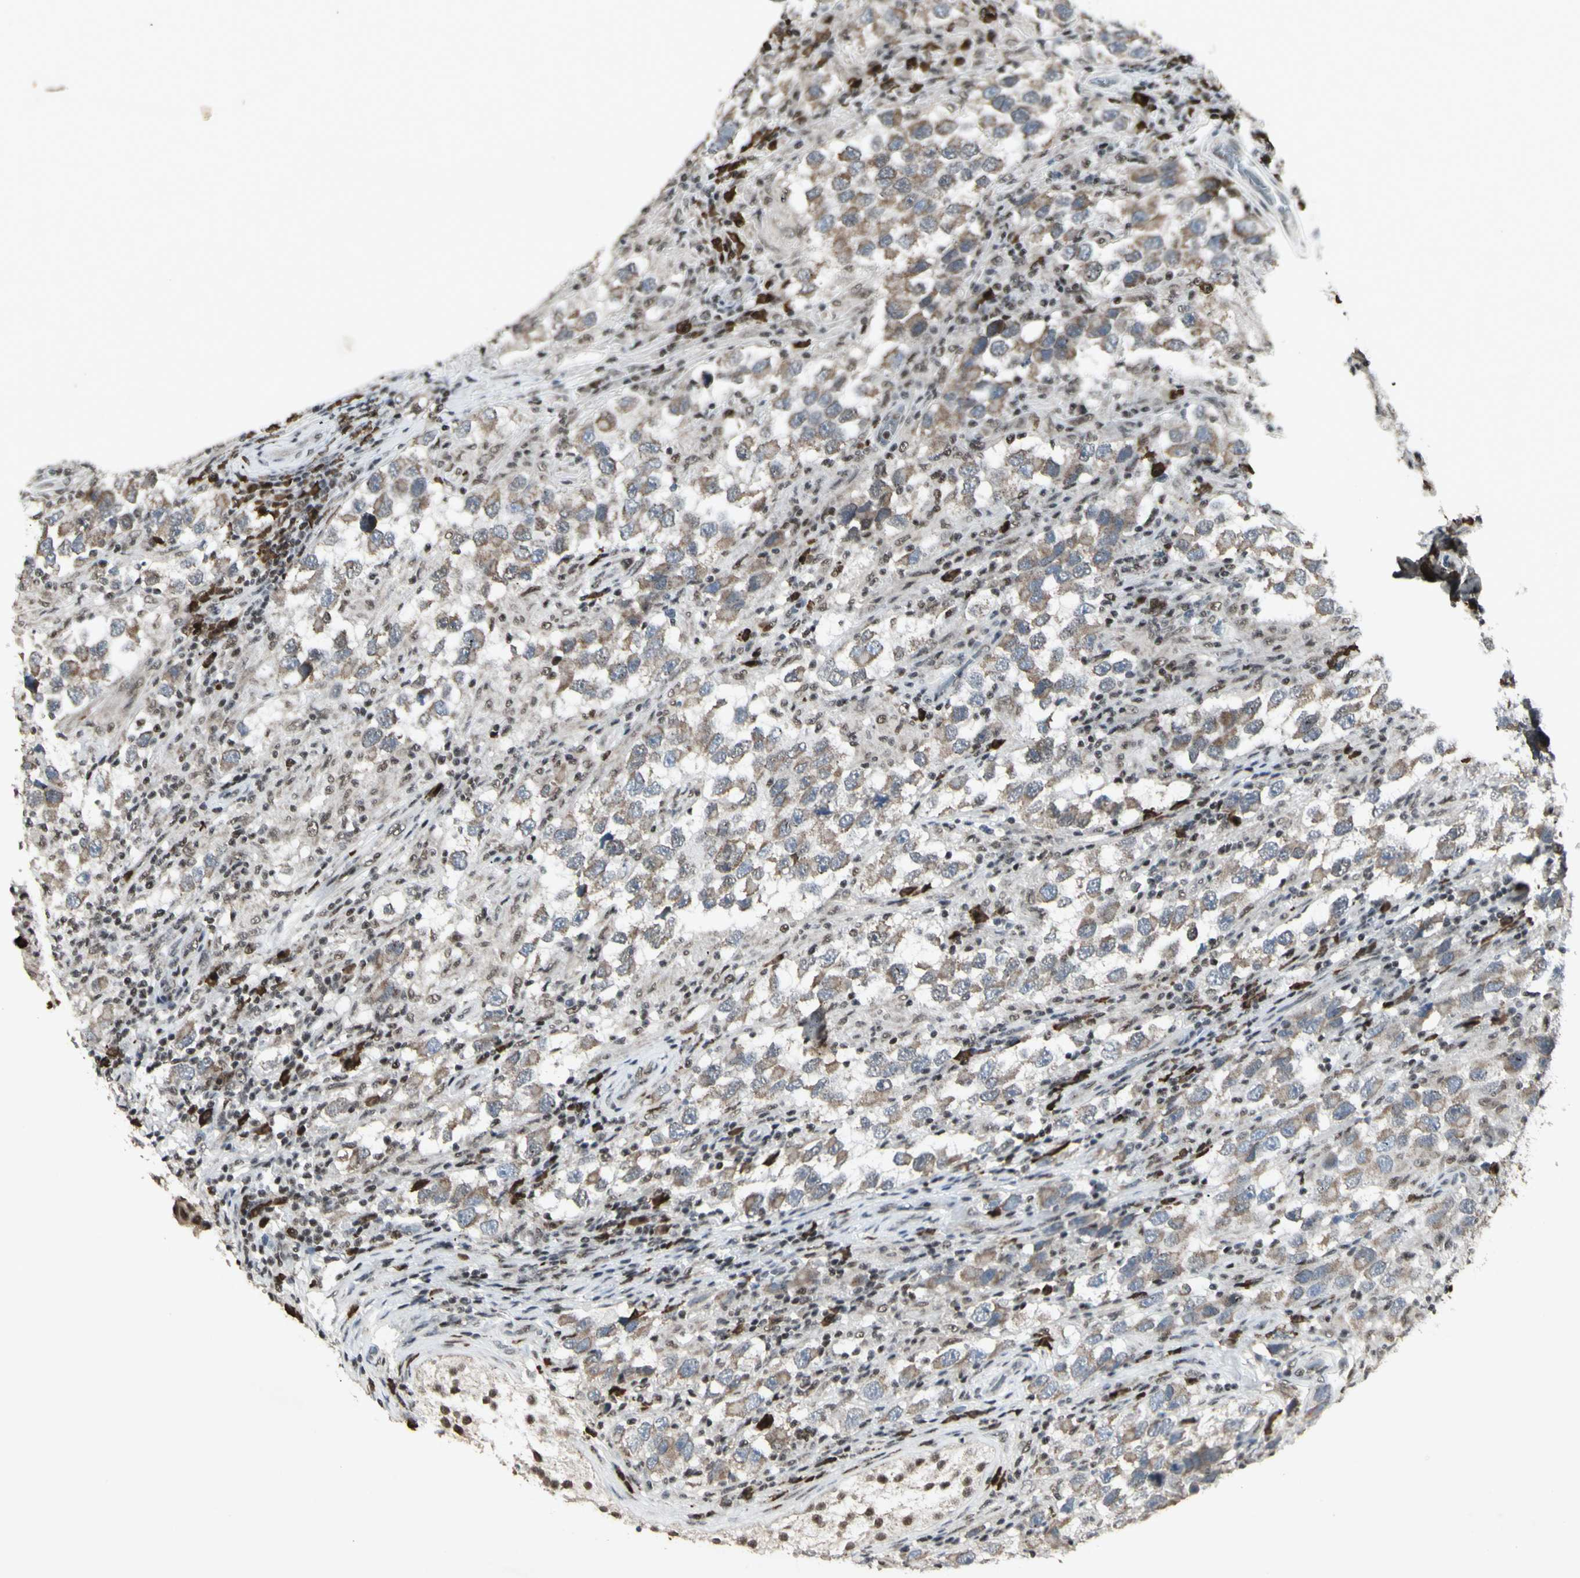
{"staining": {"intensity": "weak", "quantity": ">75%", "location": "cytoplasmic/membranous"}, "tissue": "testis cancer", "cell_type": "Tumor cells", "image_type": "cancer", "snomed": [{"axis": "morphology", "description": "Carcinoma, Embryonal, NOS"}, {"axis": "topography", "description": "Testis"}], "caption": "Immunohistochemistry (IHC) histopathology image of testis cancer stained for a protein (brown), which reveals low levels of weak cytoplasmic/membranous positivity in about >75% of tumor cells.", "gene": "CCNT1", "patient": {"sex": "male", "age": 21}}